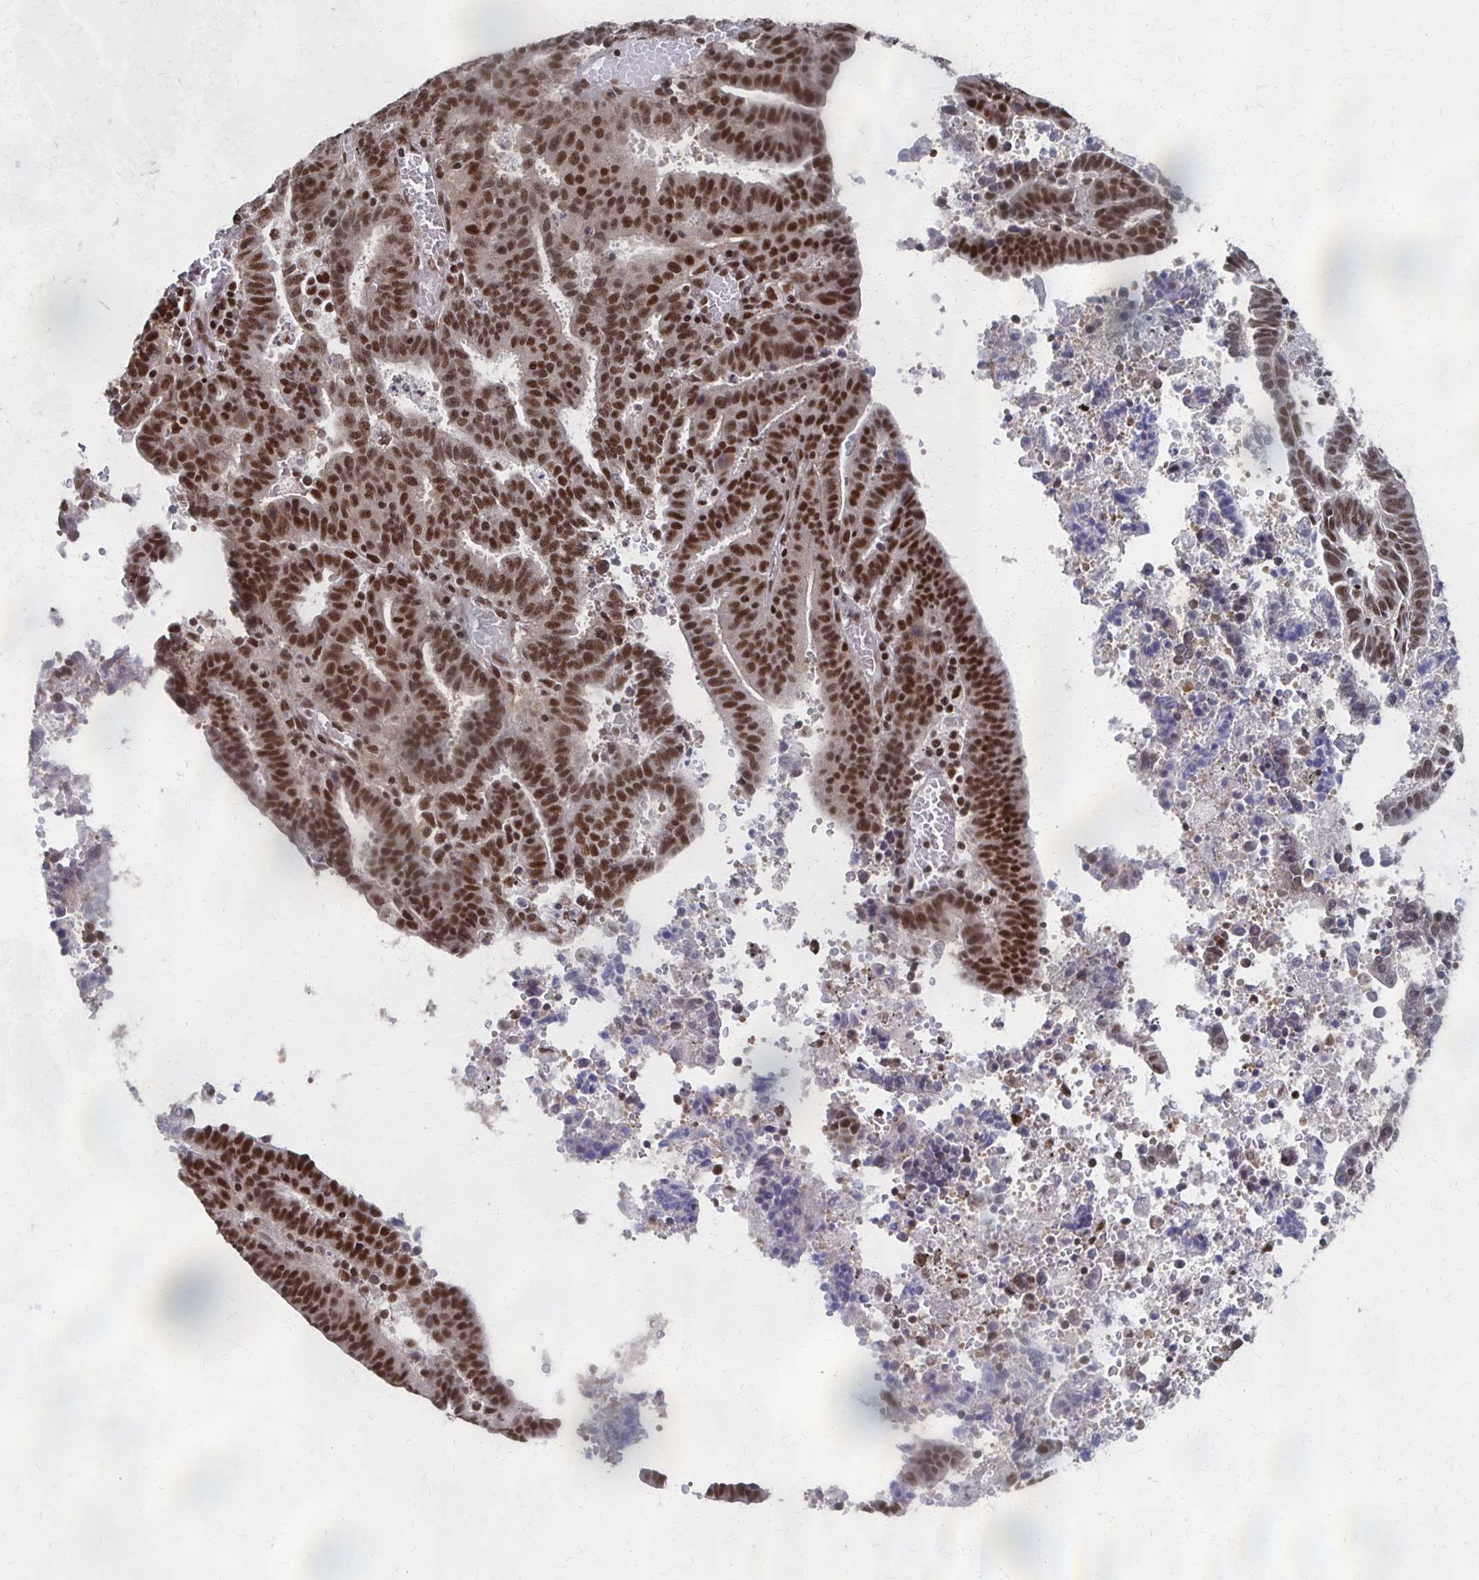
{"staining": {"intensity": "moderate", "quantity": ">75%", "location": "nuclear"}, "tissue": "endometrial cancer", "cell_type": "Tumor cells", "image_type": "cancer", "snomed": [{"axis": "morphology", "description": "Adenocarcinoma, NOS"}, {"axis": "topography", "description": "Uterus"}], "caption": "Endometrial cancer tissue shows moderate nuclear positivity in about >75% of tumor cells", "gene": "GTF2B", "patient": {"sex": "female", "age": 83}}